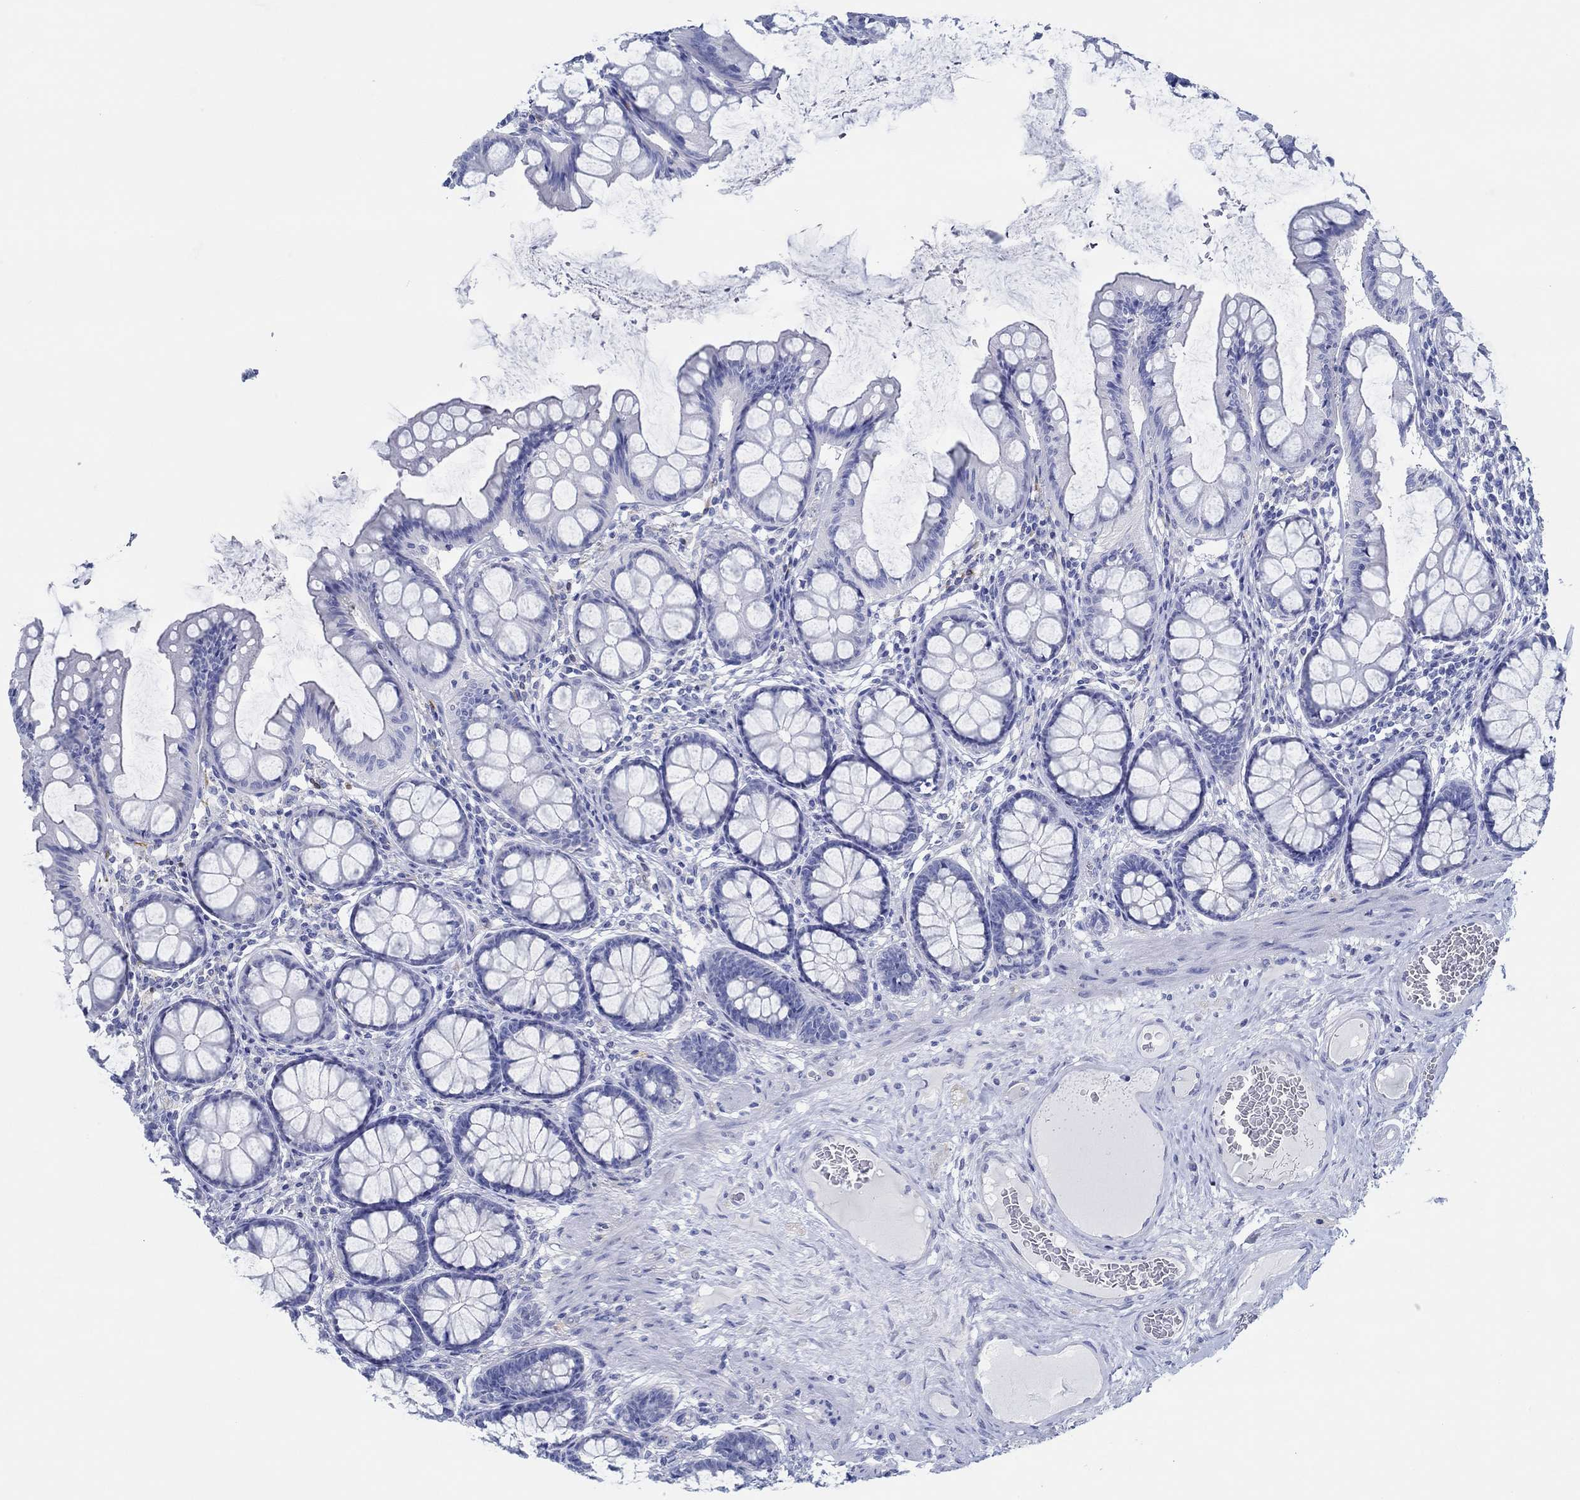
{"staining": {"intensity": "negative", "quantity": "none", "location": "none"}, "tissue": "colon", "cell_type": "Endothelial cells", "image_type": "normal", "snomed": [{"axis": "morphology", "description": "Normal tissue, NOS"}, {"axis": "topography", "description": "Colon"}], "caption": "Colon was stained to show a protein in brown. There is no significant staining in endothelial cells. (Stains: DAB immunohistochemistry with hematoxylin counter stain, Microscopy: brightfield microscopy at high magnification).", "gene": "IGFBP6", "patient": {"sex": "female", "age": 65}}